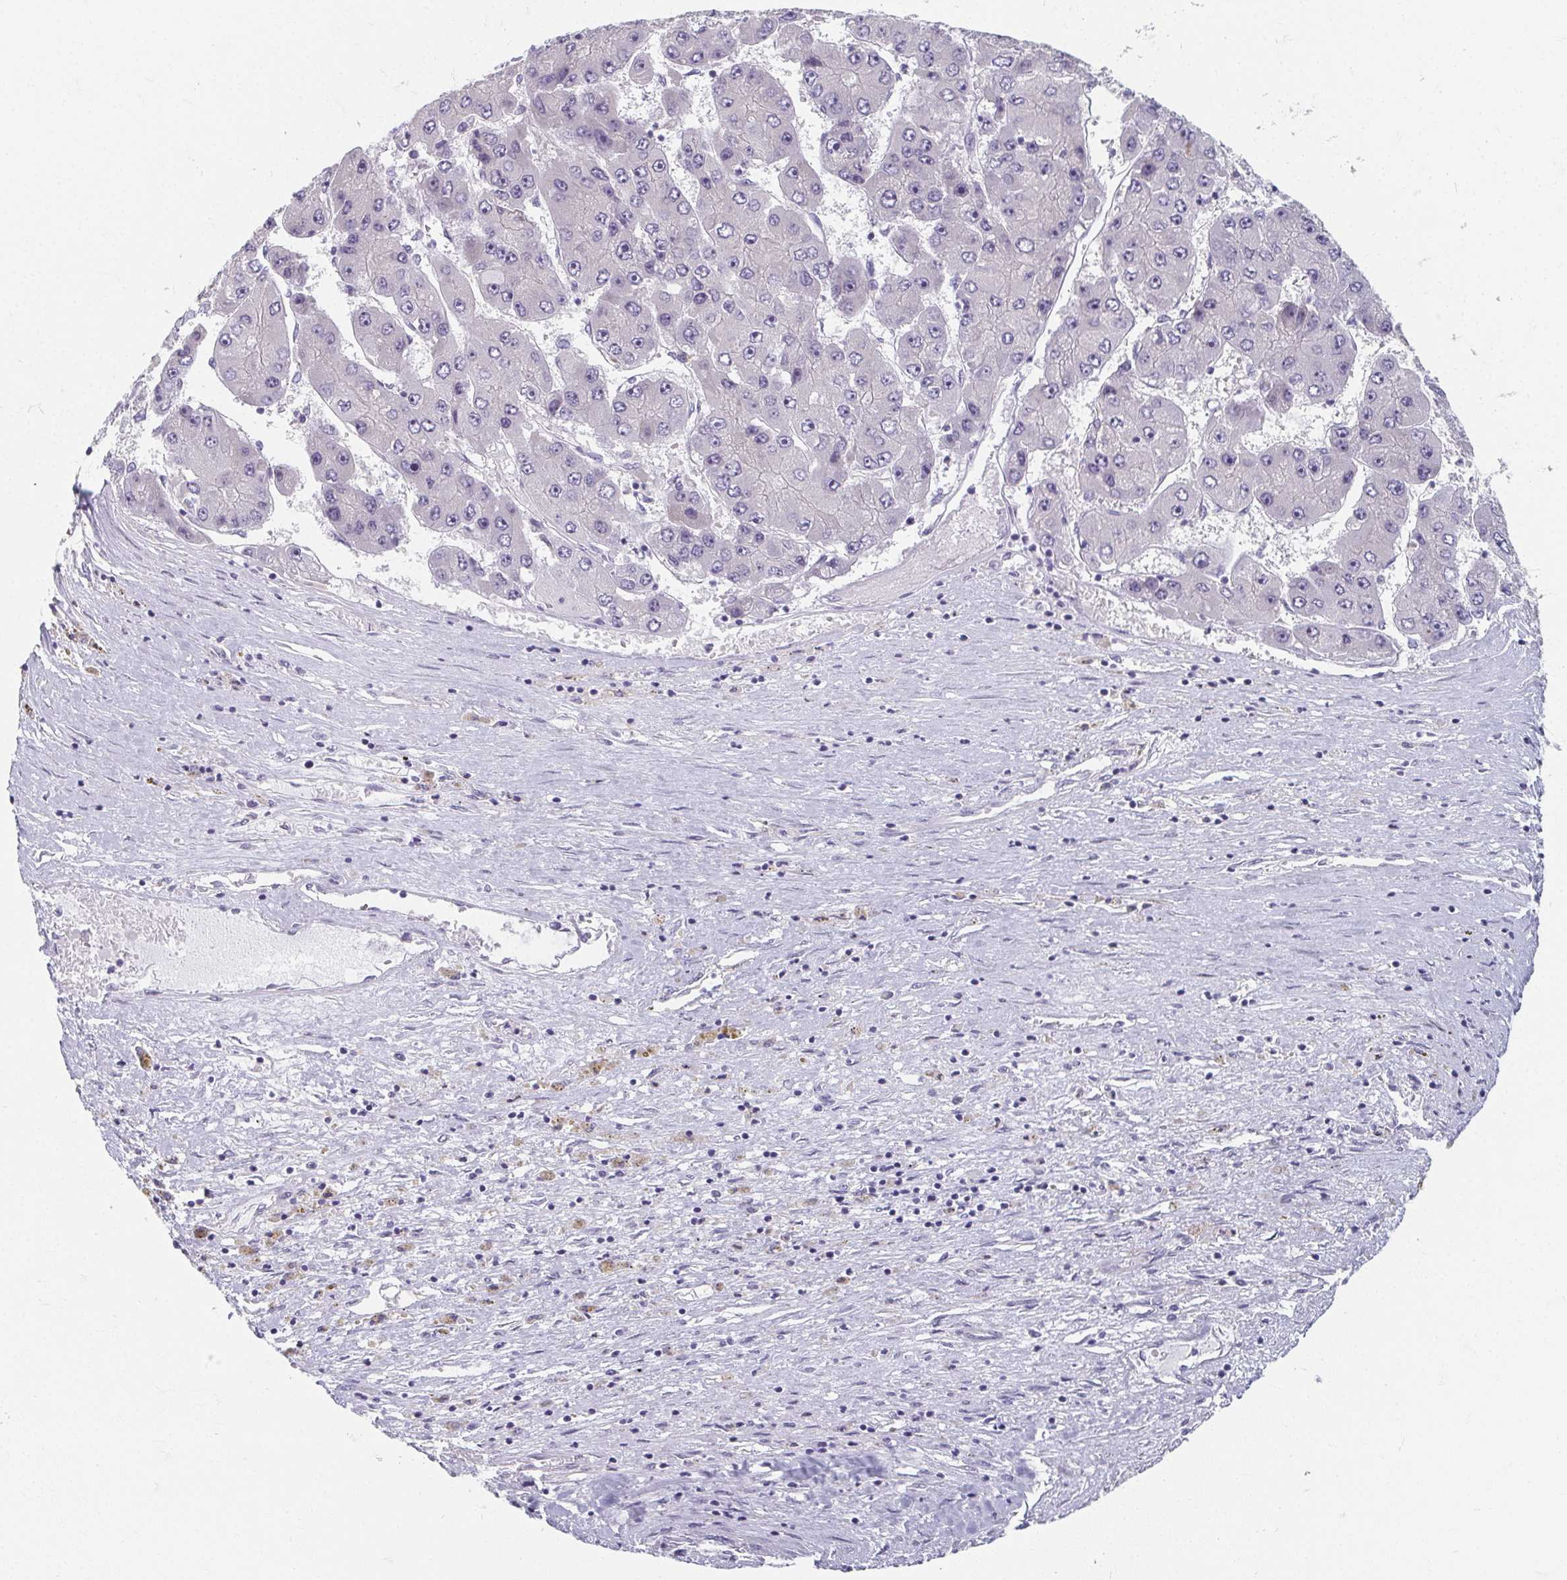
{"staining": {"intensity": "negative", "quantity": "none", "location": "none"}, "tissue": "liver cancer", "cell_type": "Tumor cells", "image_type": "cancer", "snomed": [{"axis": "morphology", "description": "Carcinoma, Hepatocellular, NOS"}, {"axis": "topography", "description": "Liver"}], "caption": "There is no significant staining in tumor cells of liver cancer. (Stains: DAB (3,3'-diaminobenzidine) immunohistochemistry (IHC) with hematoxylin counter stain, Microscopy: brightfield microscopy at high magnification).", "gene": "CAMKV", "patient": {"sex": "female", "age": 61}}